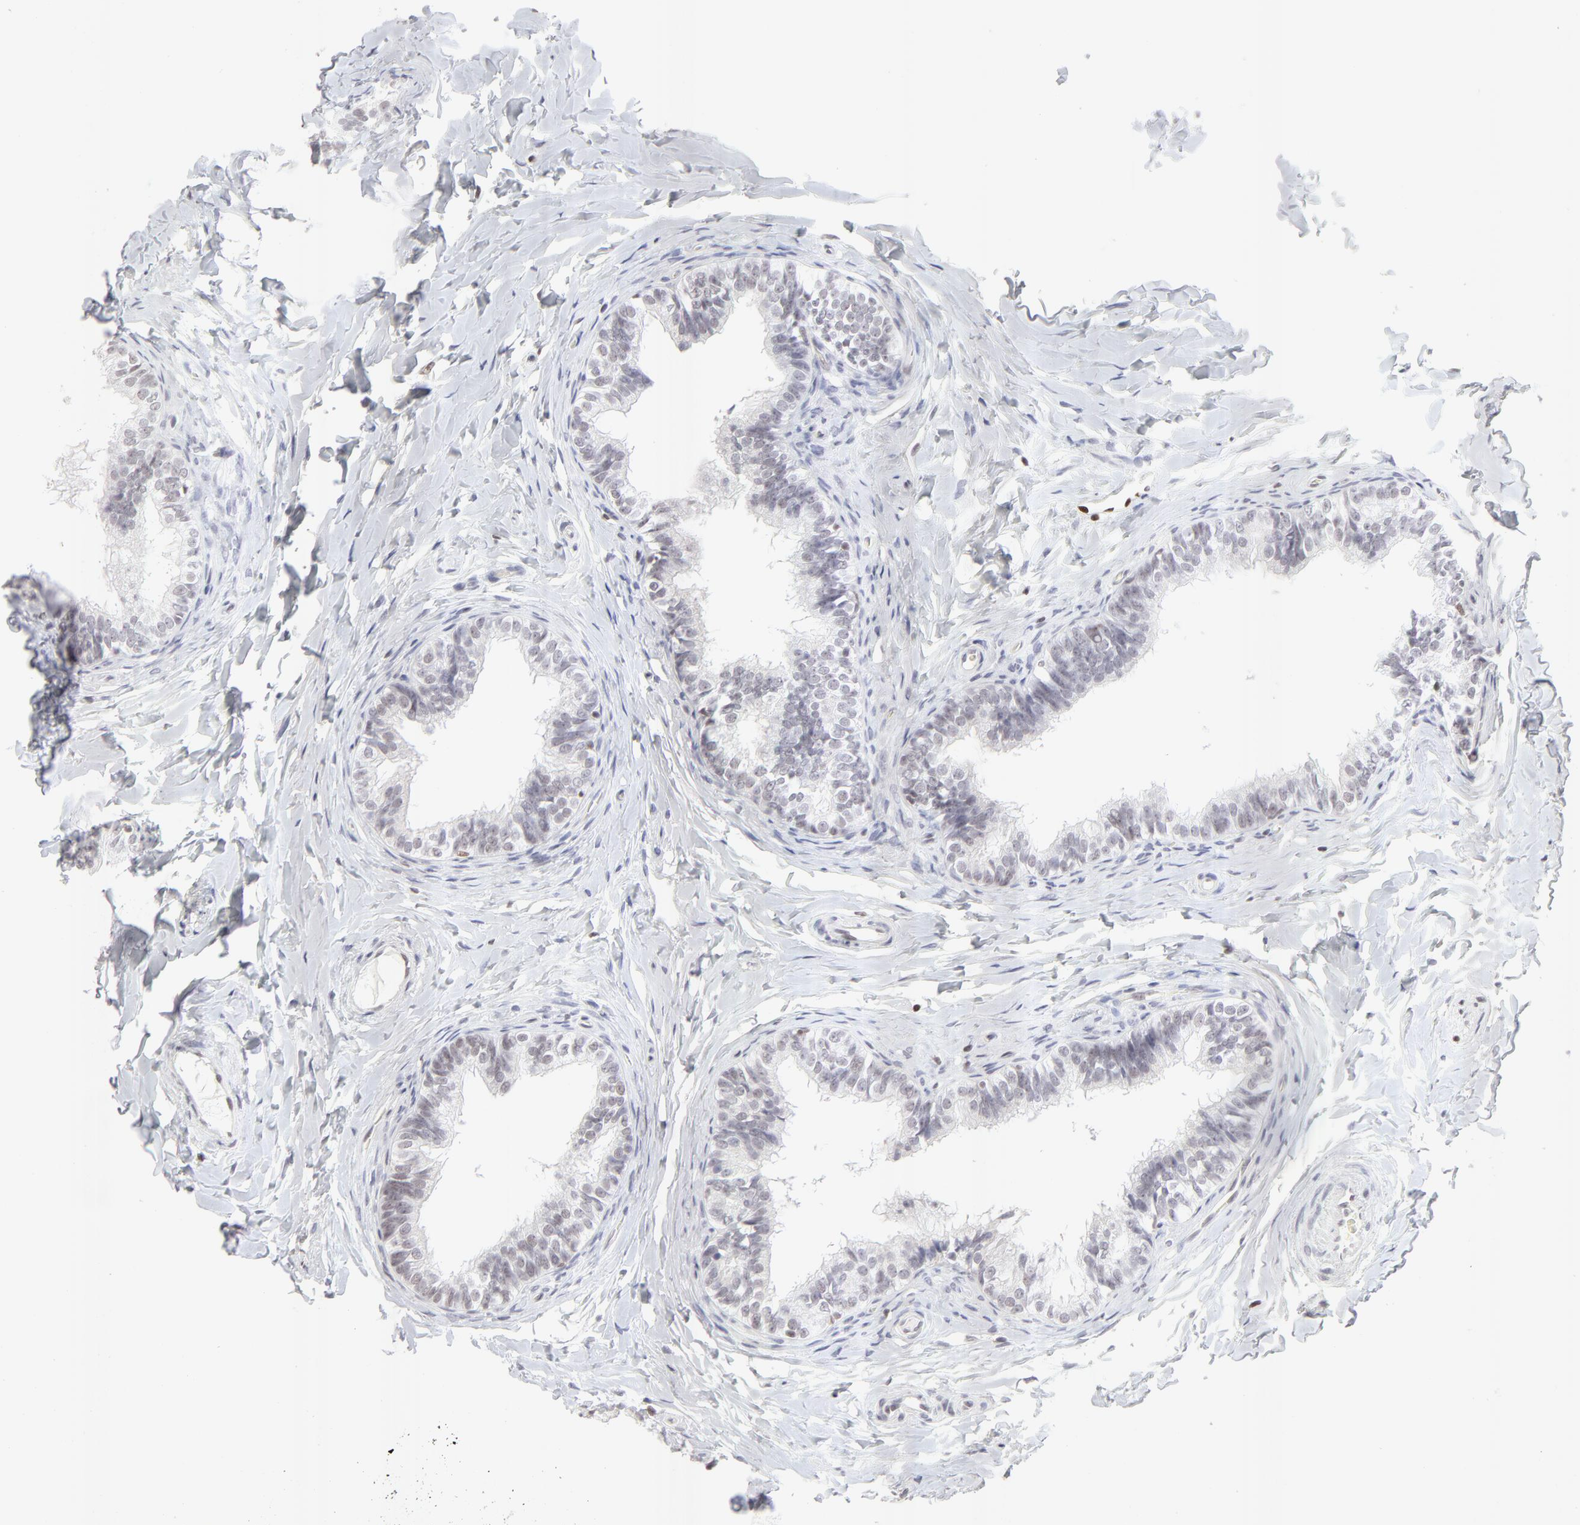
{"staining": {"intensity": "moderate", "quantity": ">75%", "location": "nuclear"}, "tissue": "epididymis", "cell_type": "Glandular cells", "image_type": "normal", "snomed": [{"axis": "morphology", "description": "Normal tissue, NOS"}, {"axis": "topography", "description": "Epididymis"}], "caption": "DAB immunohistochemical staining of benign epididymis shows moderate nuclear protein expression in about >75% of glandular cells.", "gene": "PARP1", "patient": {"sex": "male", "age": 26}}